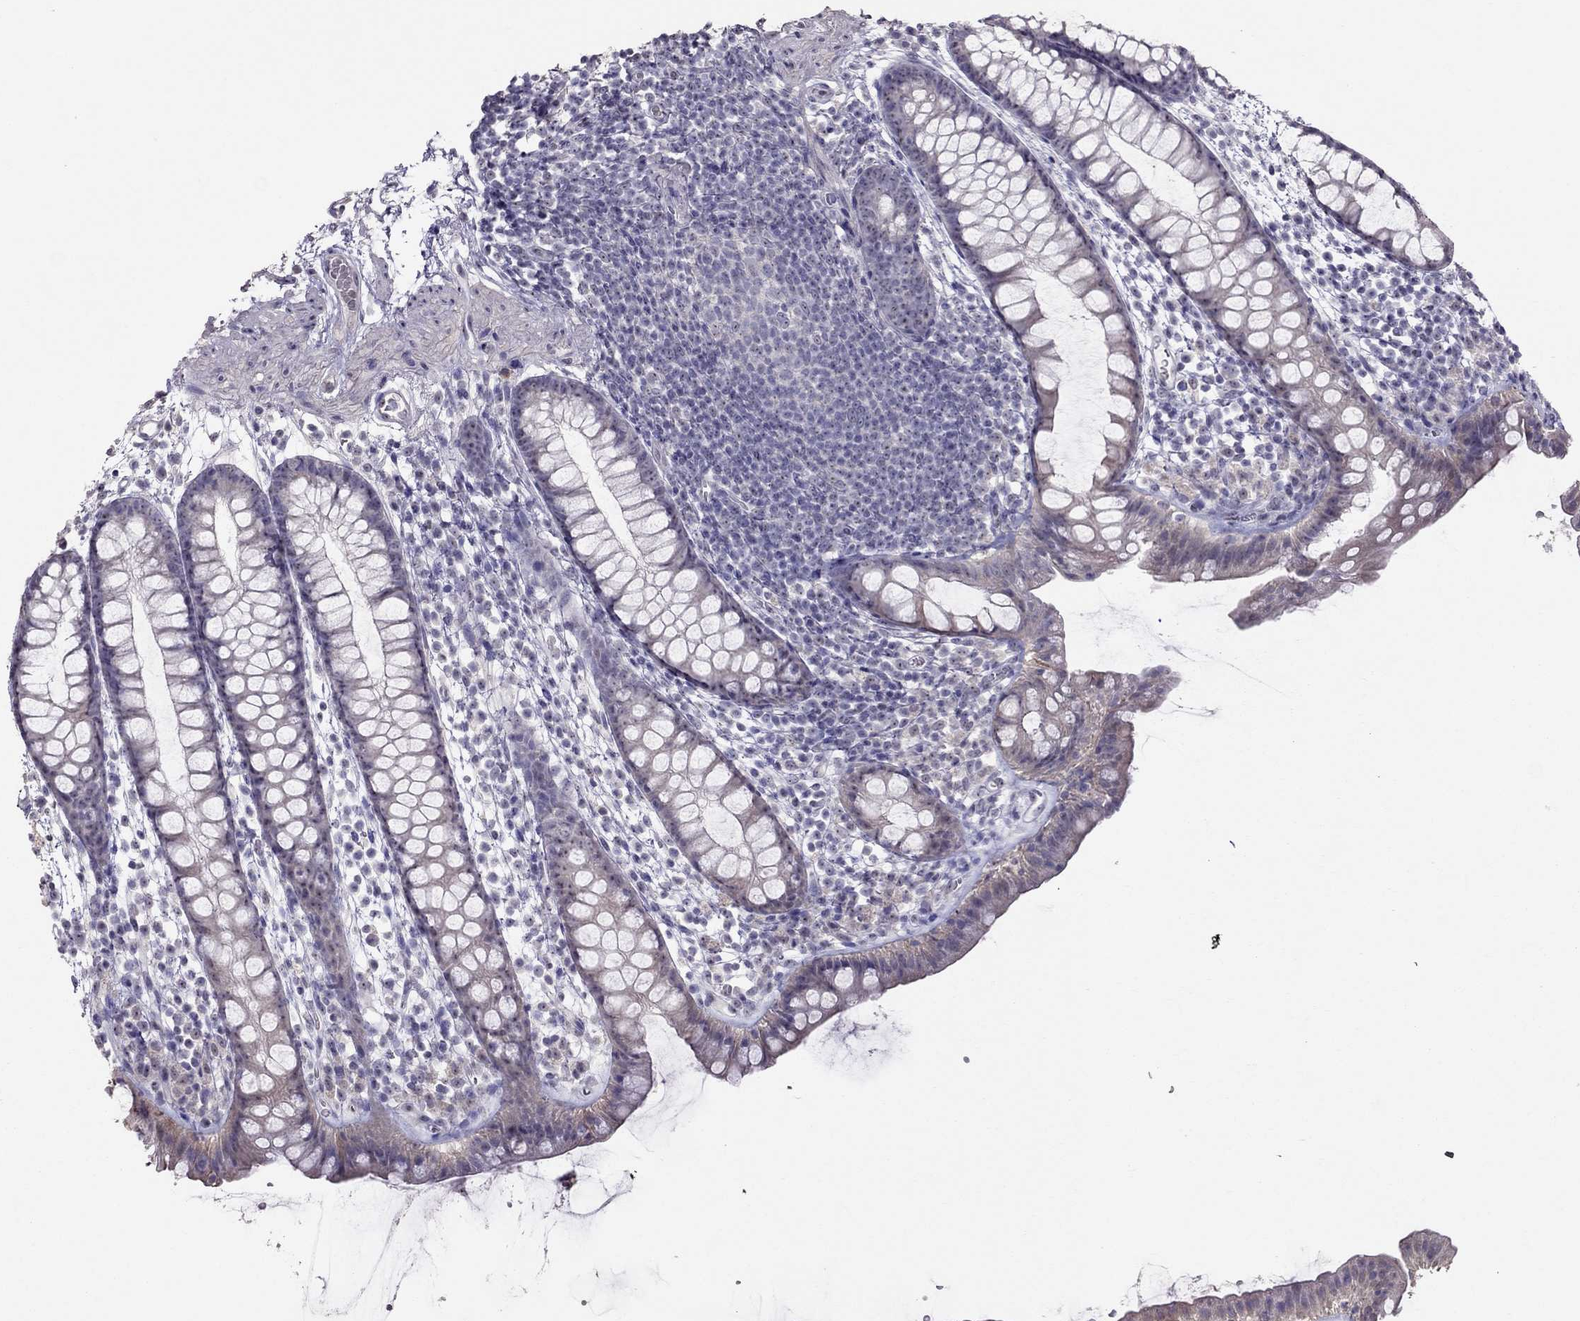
{"staining": {"intensity": "weak", "quantity": "<25%", "location": "cytoplasmic/membranous"}, "tissue": "rectum", "cell_type": "Glandular cells", "image_type": "normal", "snomed": [{"axis": "morphology", "description": "Normal tissue, NOS"}, {"axis": "topography", "description": "Rectum"}], "caption": "This is a image of IHC staining of unremarkable rectum, which shows no expression in glandular cells. (DAB (3,3'-diaminobenzidine) immunohistochemistry (IHC), high magnification).", "gene": "LRRC46", "patient": {"sex": "male", "age": 57}}